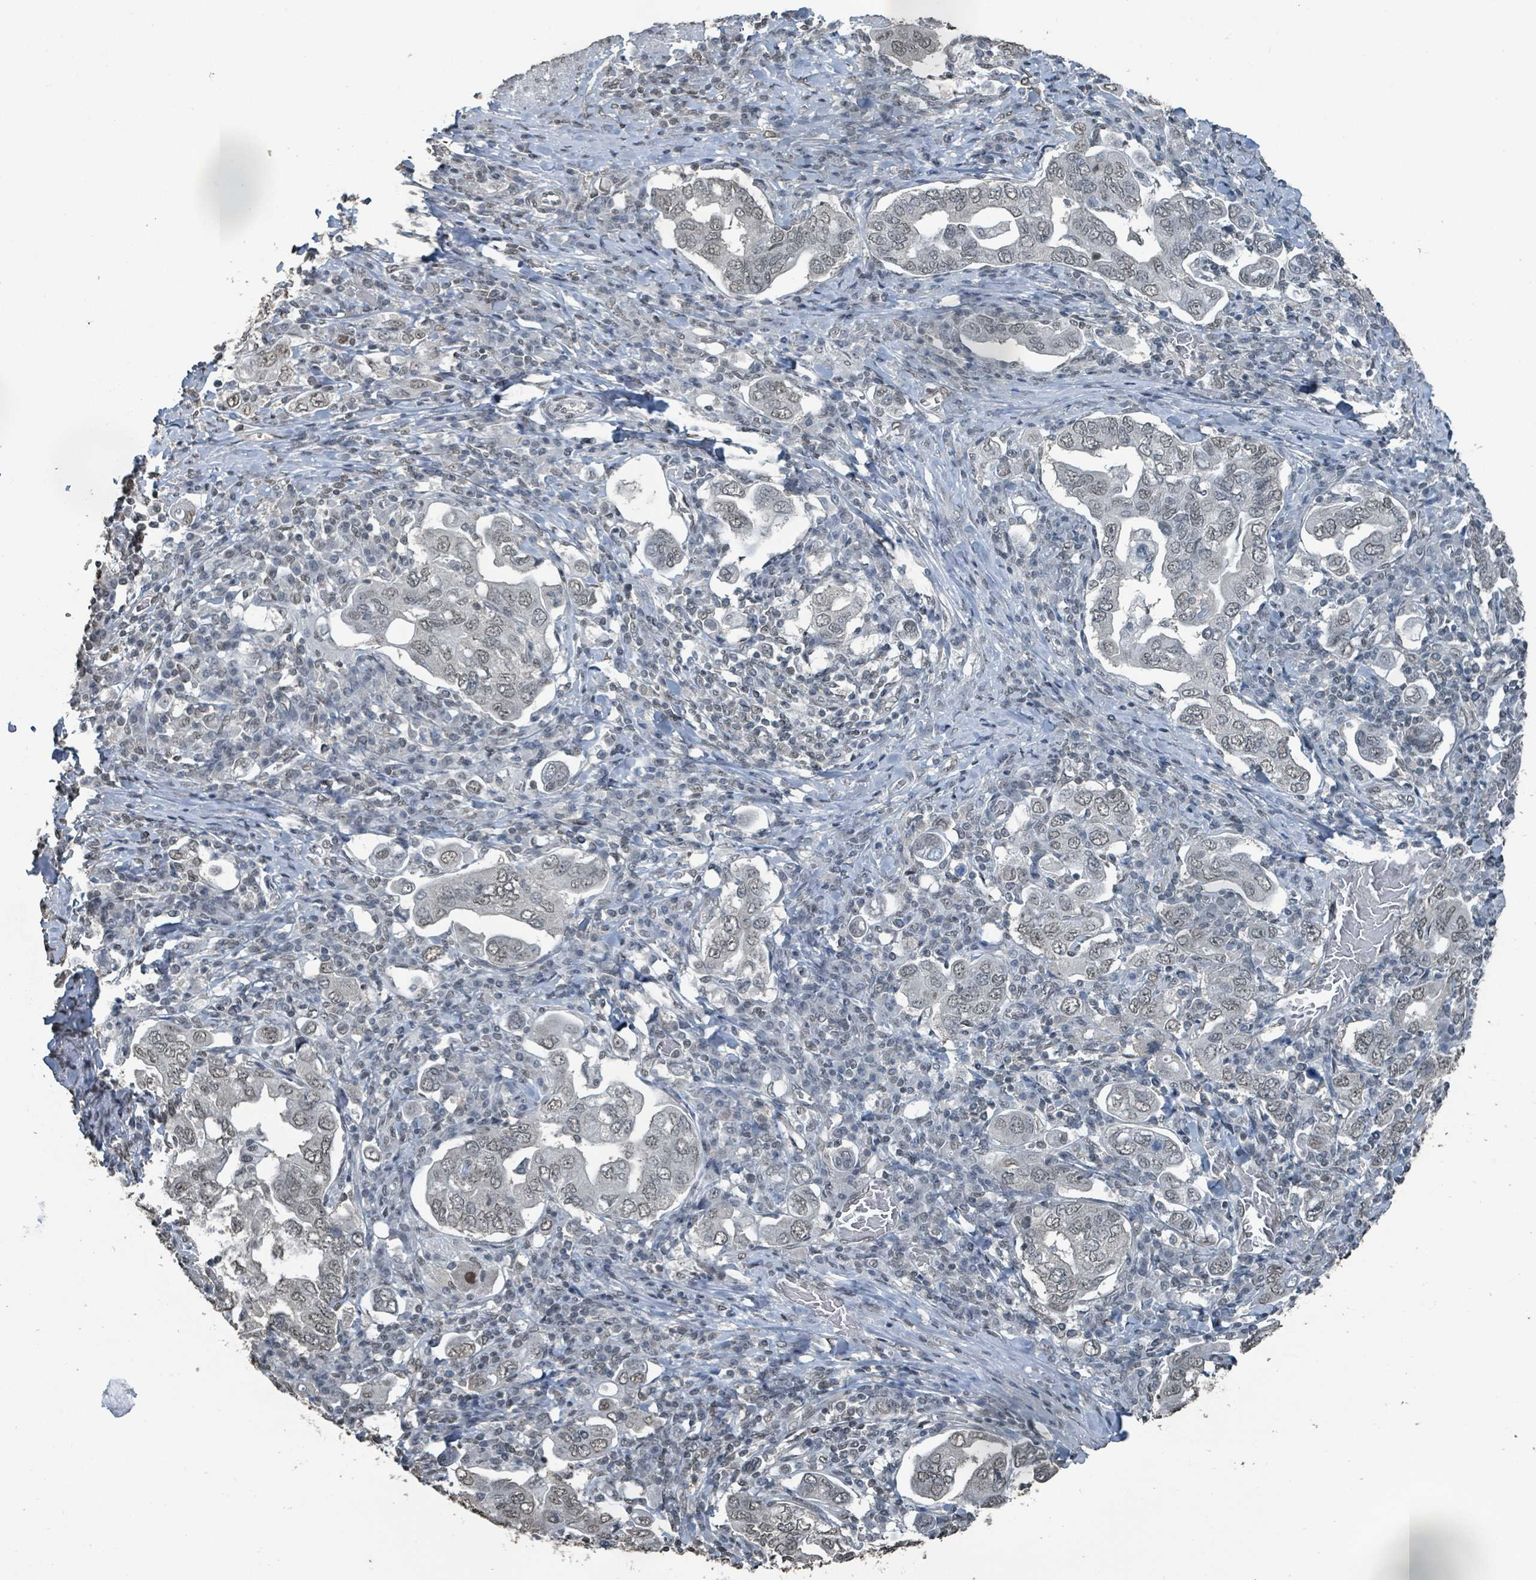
{"staining": {"intensity": "weak", "quantity": ">75%", "location": "nuclear"}, "tissue": "stomach cancer", "cell_type": "Tumor cells", "image_type": "cancer", "snomed": [{"axis": "morphology", "description": "Adenocarcinoma, NOS"}, {"axis": "topography", "description": "Stomach, upper"}, {"axis": "topography", "description": "Stomach"}], "caption": "Protein staining of stomach adenocarcinoma tissue shows weak nuclear positivity in about >75% of tumor cells.", "gene": "PHIP", "patient": {"sex": "male", "age": 62}}